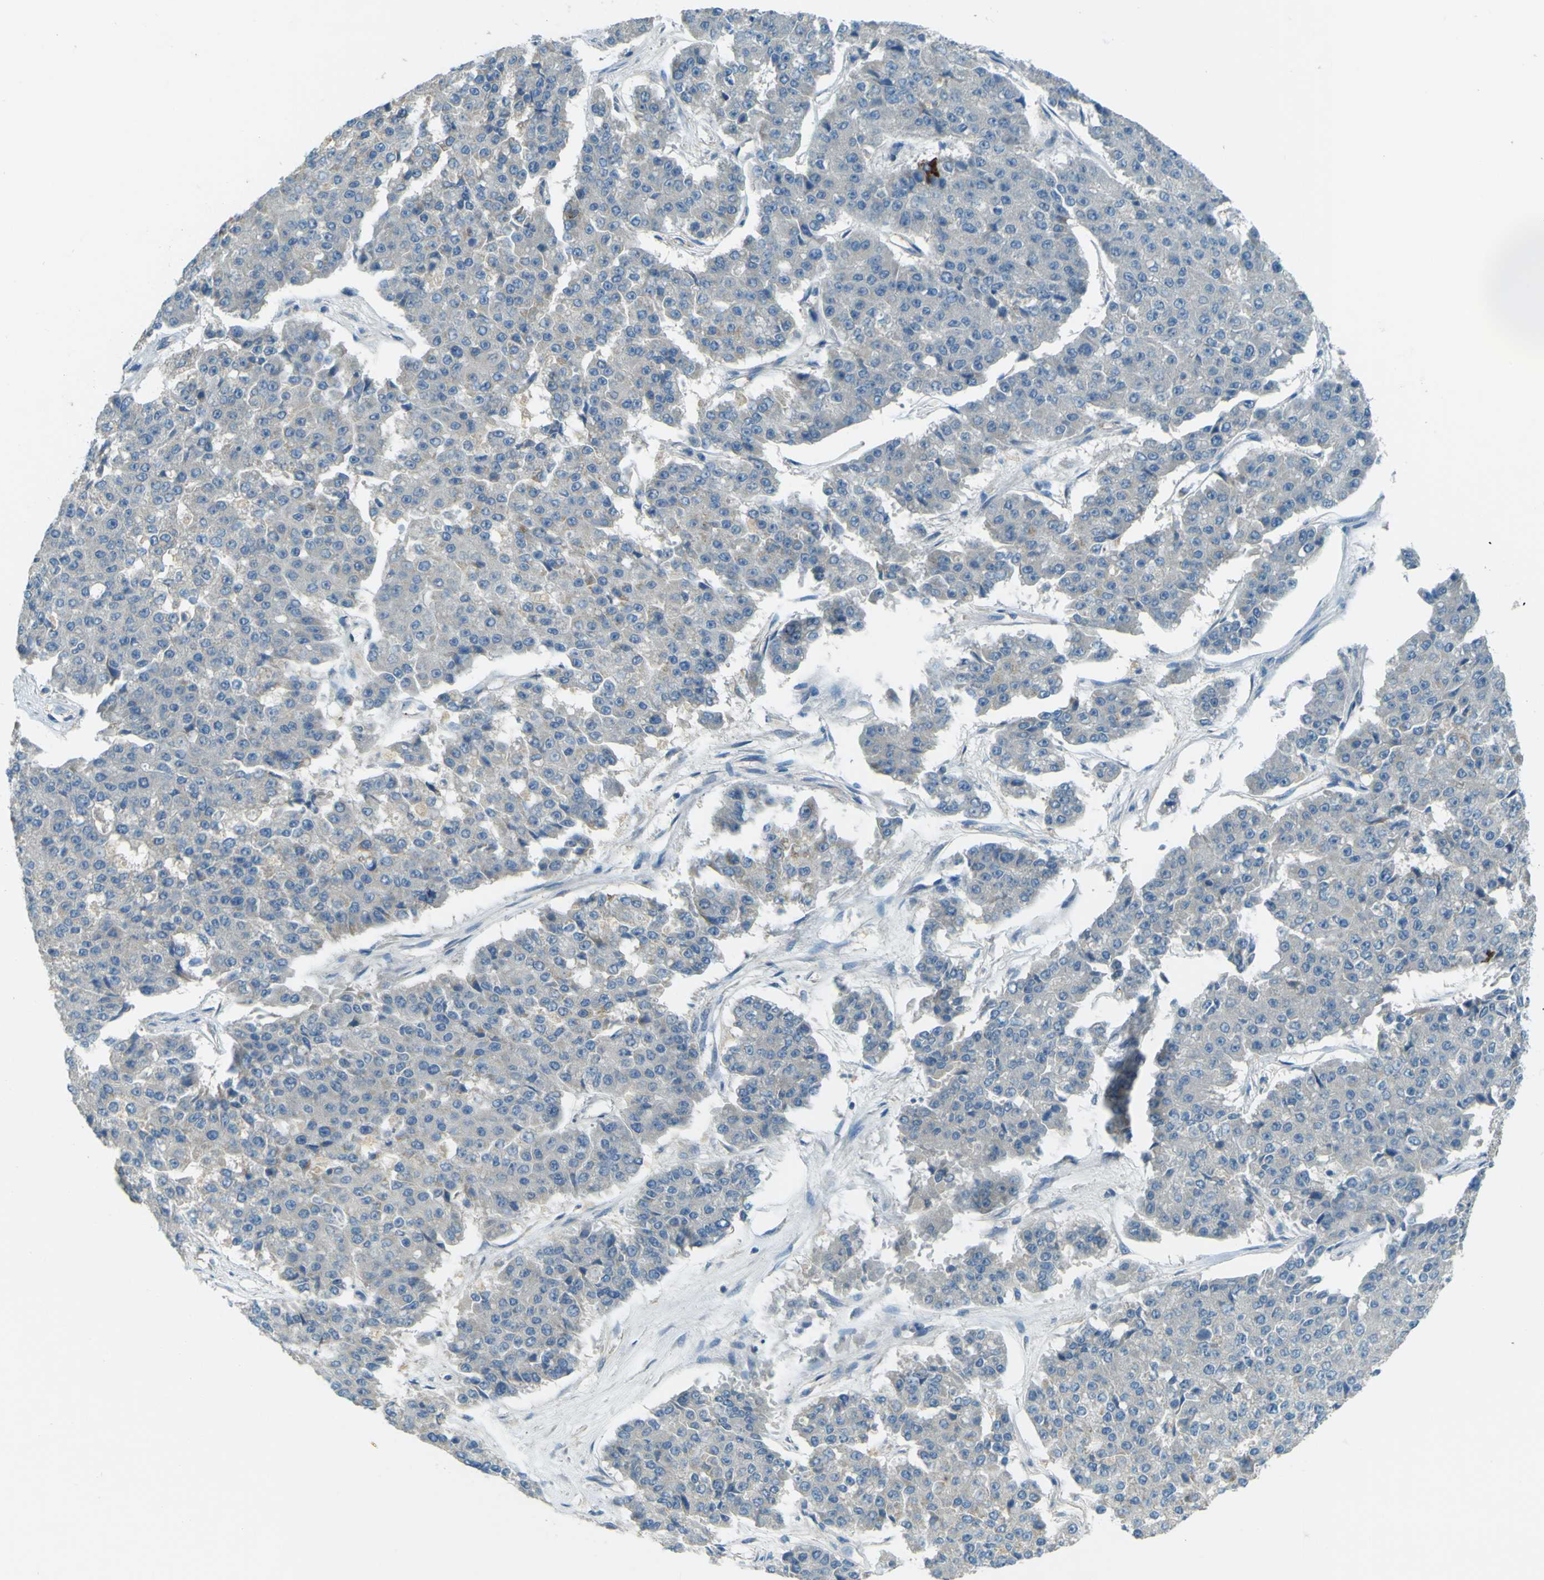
{"staining": {"intensity": "negative", "quantity": "none", "location": "none"}, "tissue": "pancreatic cancer", "cell_type": "Tumor cells", "image_type": "cancer", "snomed": [{"axis": "morphology", "description": "Adenocarcinoma, NOS"}, {"axis": "topography", "description": "Pancreas"}], "caption": "A micrograph of pancreatic cancer stained for a protein reveals no brown staining in tumor cells.", "gene": "FKTN", "patient": {"sex": "male", "age": 50}}